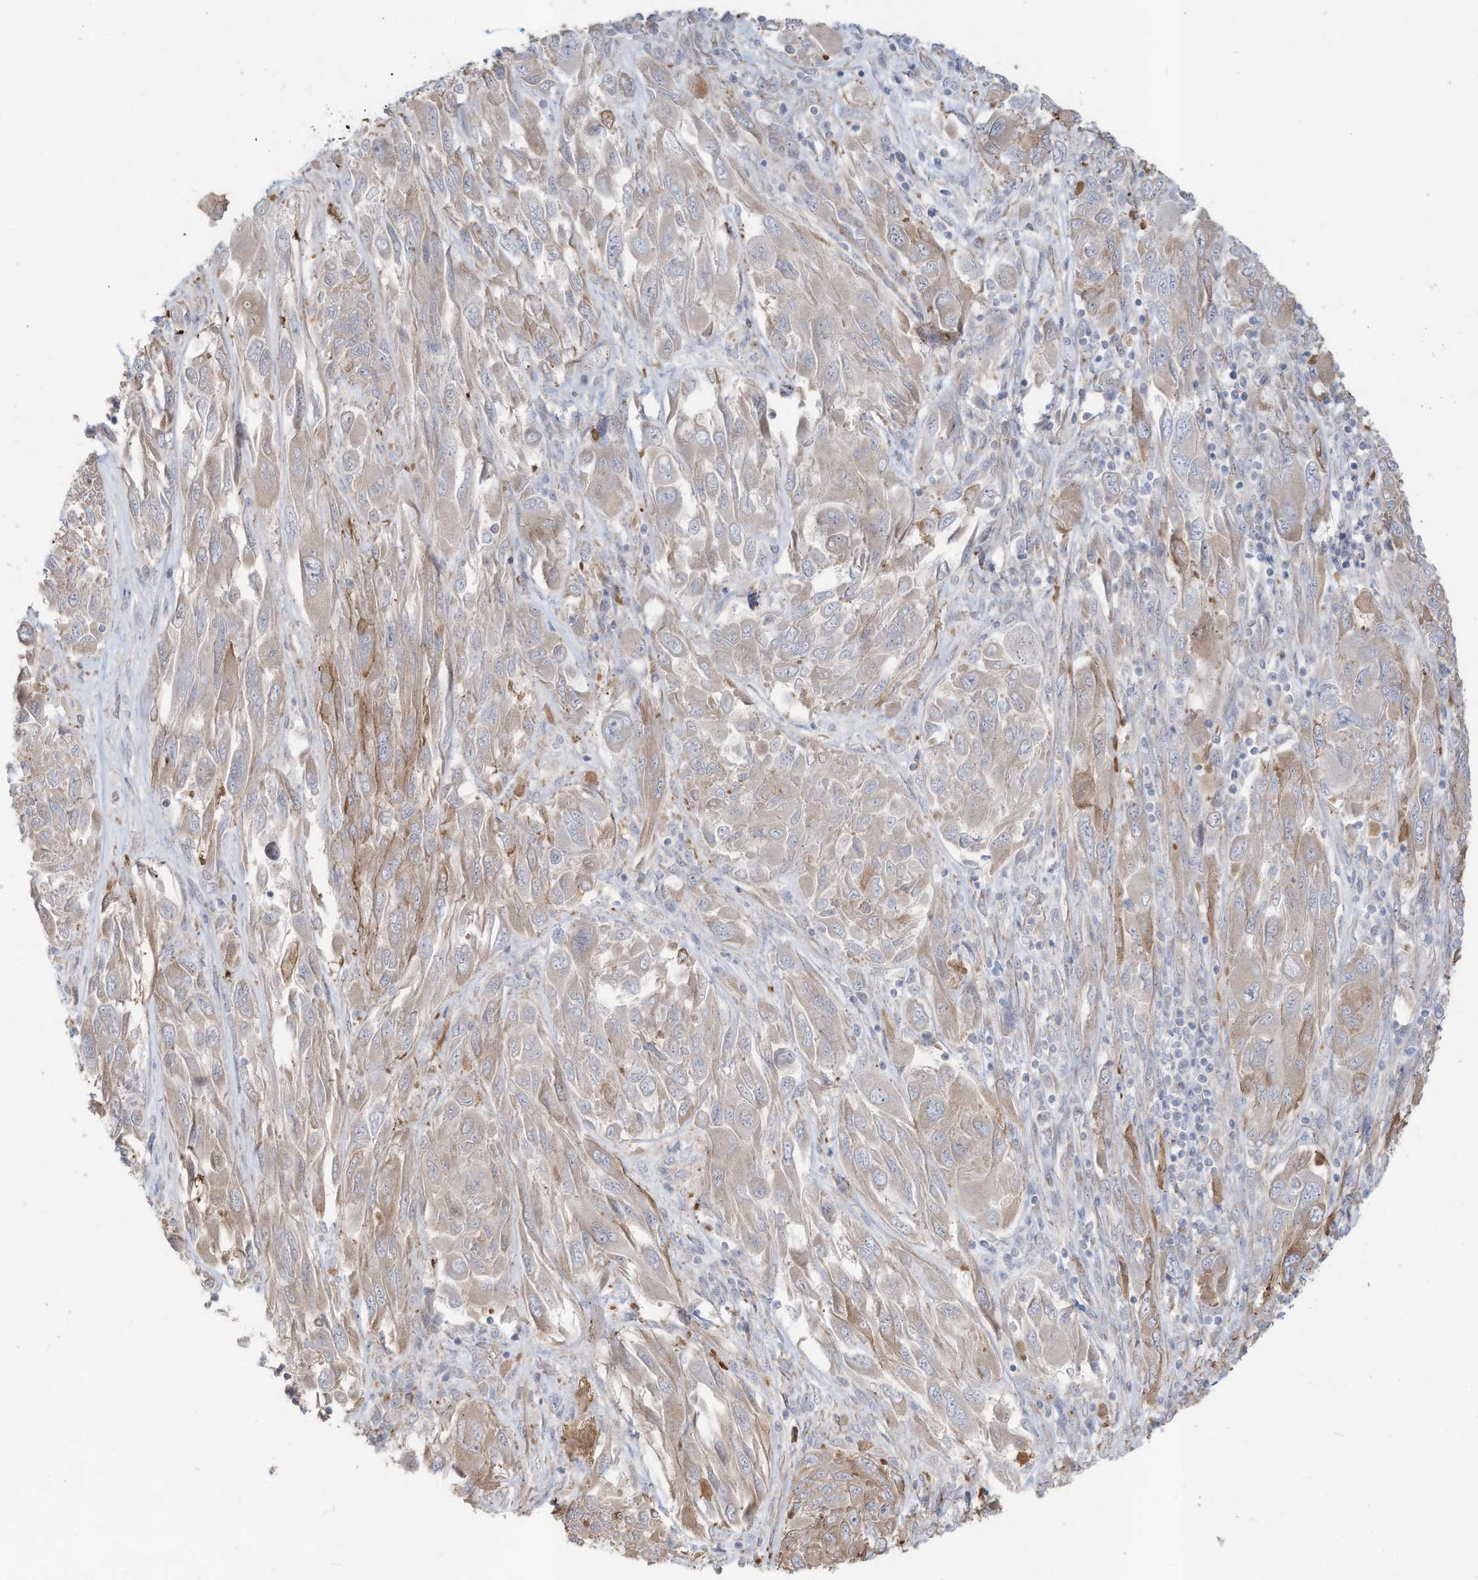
{"staining": {"intensity": "weak", "quantity": ">75%", "location": "cytoplasmic/membranous"}, "tissue": "melanoma", "cell_type": "Tumor cells", "image_type": "cancer", "snomed": [{"axis": "morphology", "description": "Malignant melanoma, NOS"}, {"axis": "topography", "description": "Skin"}], "caption": "Malignant melanoma was stained to show a protein in brown. There is low levels of weak cytoplasmic/membranous staining in approximately >75% of tumor cells.", "gene": "SLC17A7", "patient": {"sex": "female", "age": 91}}